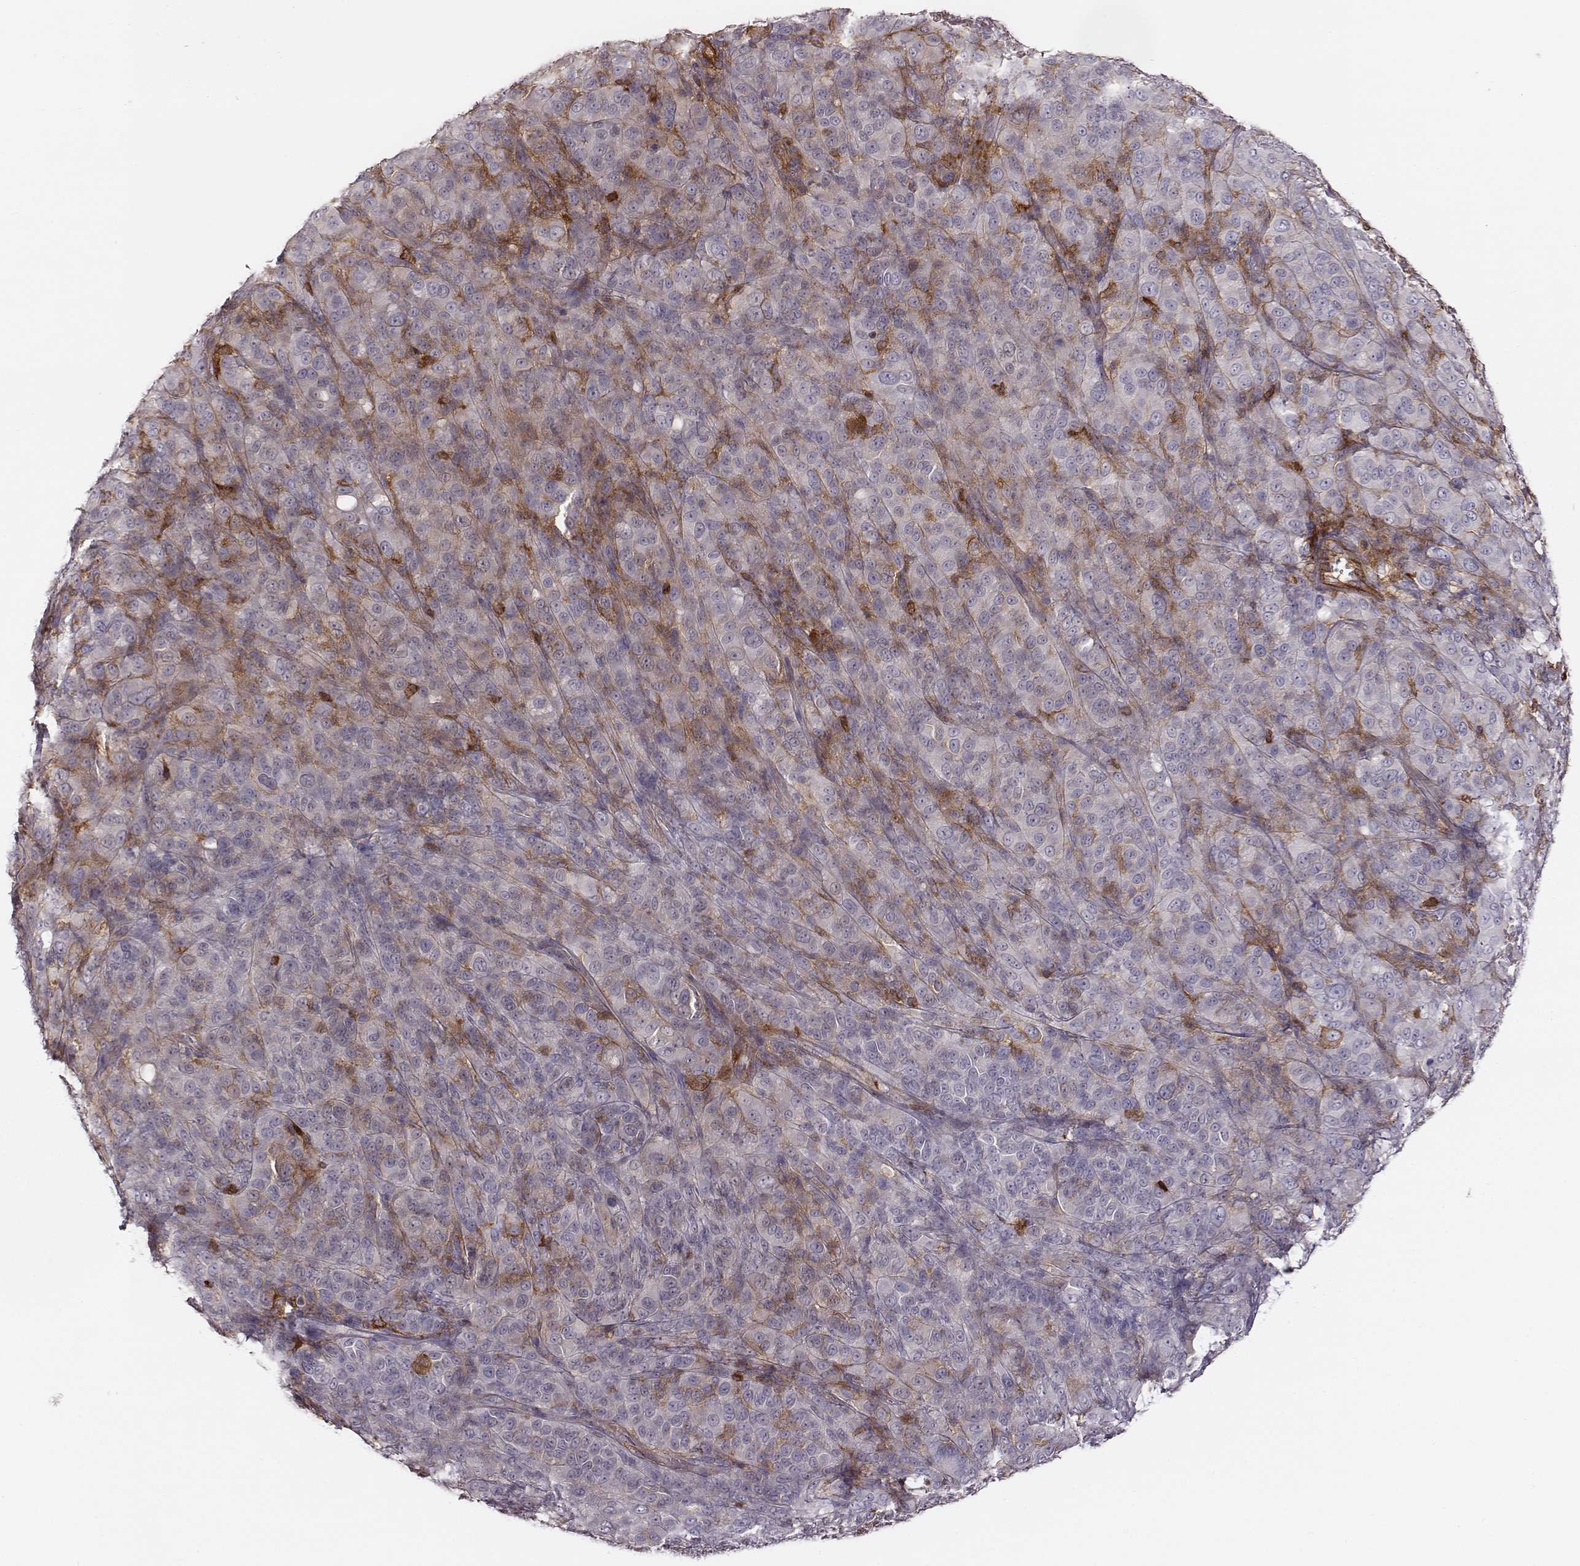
{"staining": {"intensity": "negative", "quantity": "none", "location": "none"}, "tissue": "melanoma", "cell_type": "Tumor cells", "image_type": "cancer", "snomed": [{"axis": "morphology", "description": "Malignant melanoma, NOS"}, {"axis": "topography", "description": "Skin"}], "caption": "Tumor cells are negative for brown protein staining in melanoma. (Stains: DAB immunohistochemistry (IHC) with hematoxylin counter stain, Microscopy: brightfield microscopy at high magnification).", "gene": "ZYX", "patient": {"sex": "female", "age": 87}}